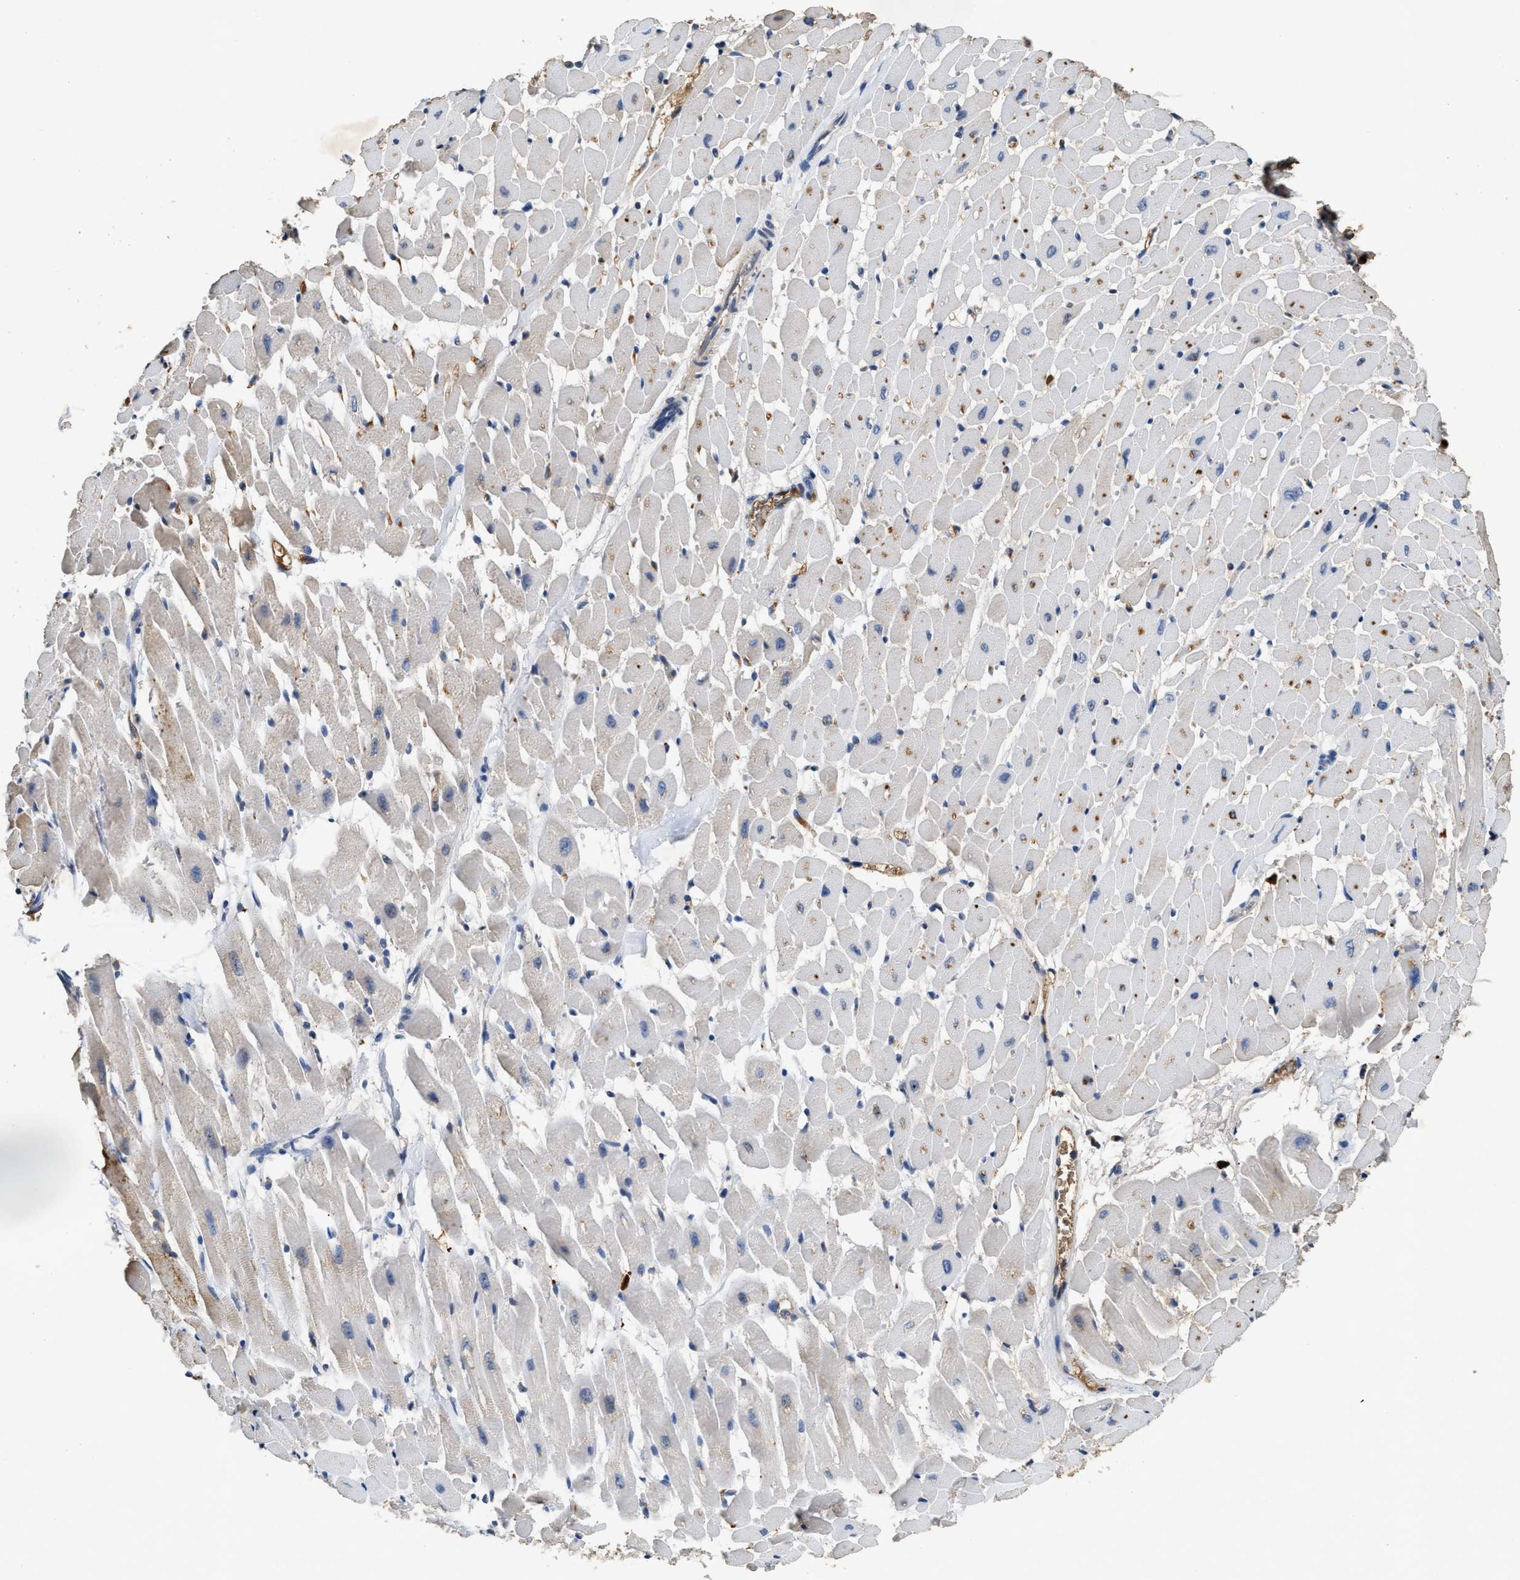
{"staining": {"intensity": "moderate", "quantity": "25%-75%", "location": "cytoplasmic/membranous"}, "tissue": "heart muscle", "cell_type": "Cardiomyocytes", "image_type": "normal", "snomed": [{"axis": "morphology", "description": "Normal tissue, NOS"}, {"axis": "topography", "description": "Heart"}], "caption": "Normal heart muscle shows moderate cytoplasmic/membranous staining in approximately 25%-75% of cardiomyocytes, visualized by immunohistochemistry.", "gene": "C3", "patient": {"sex": "male", "age": 45}}